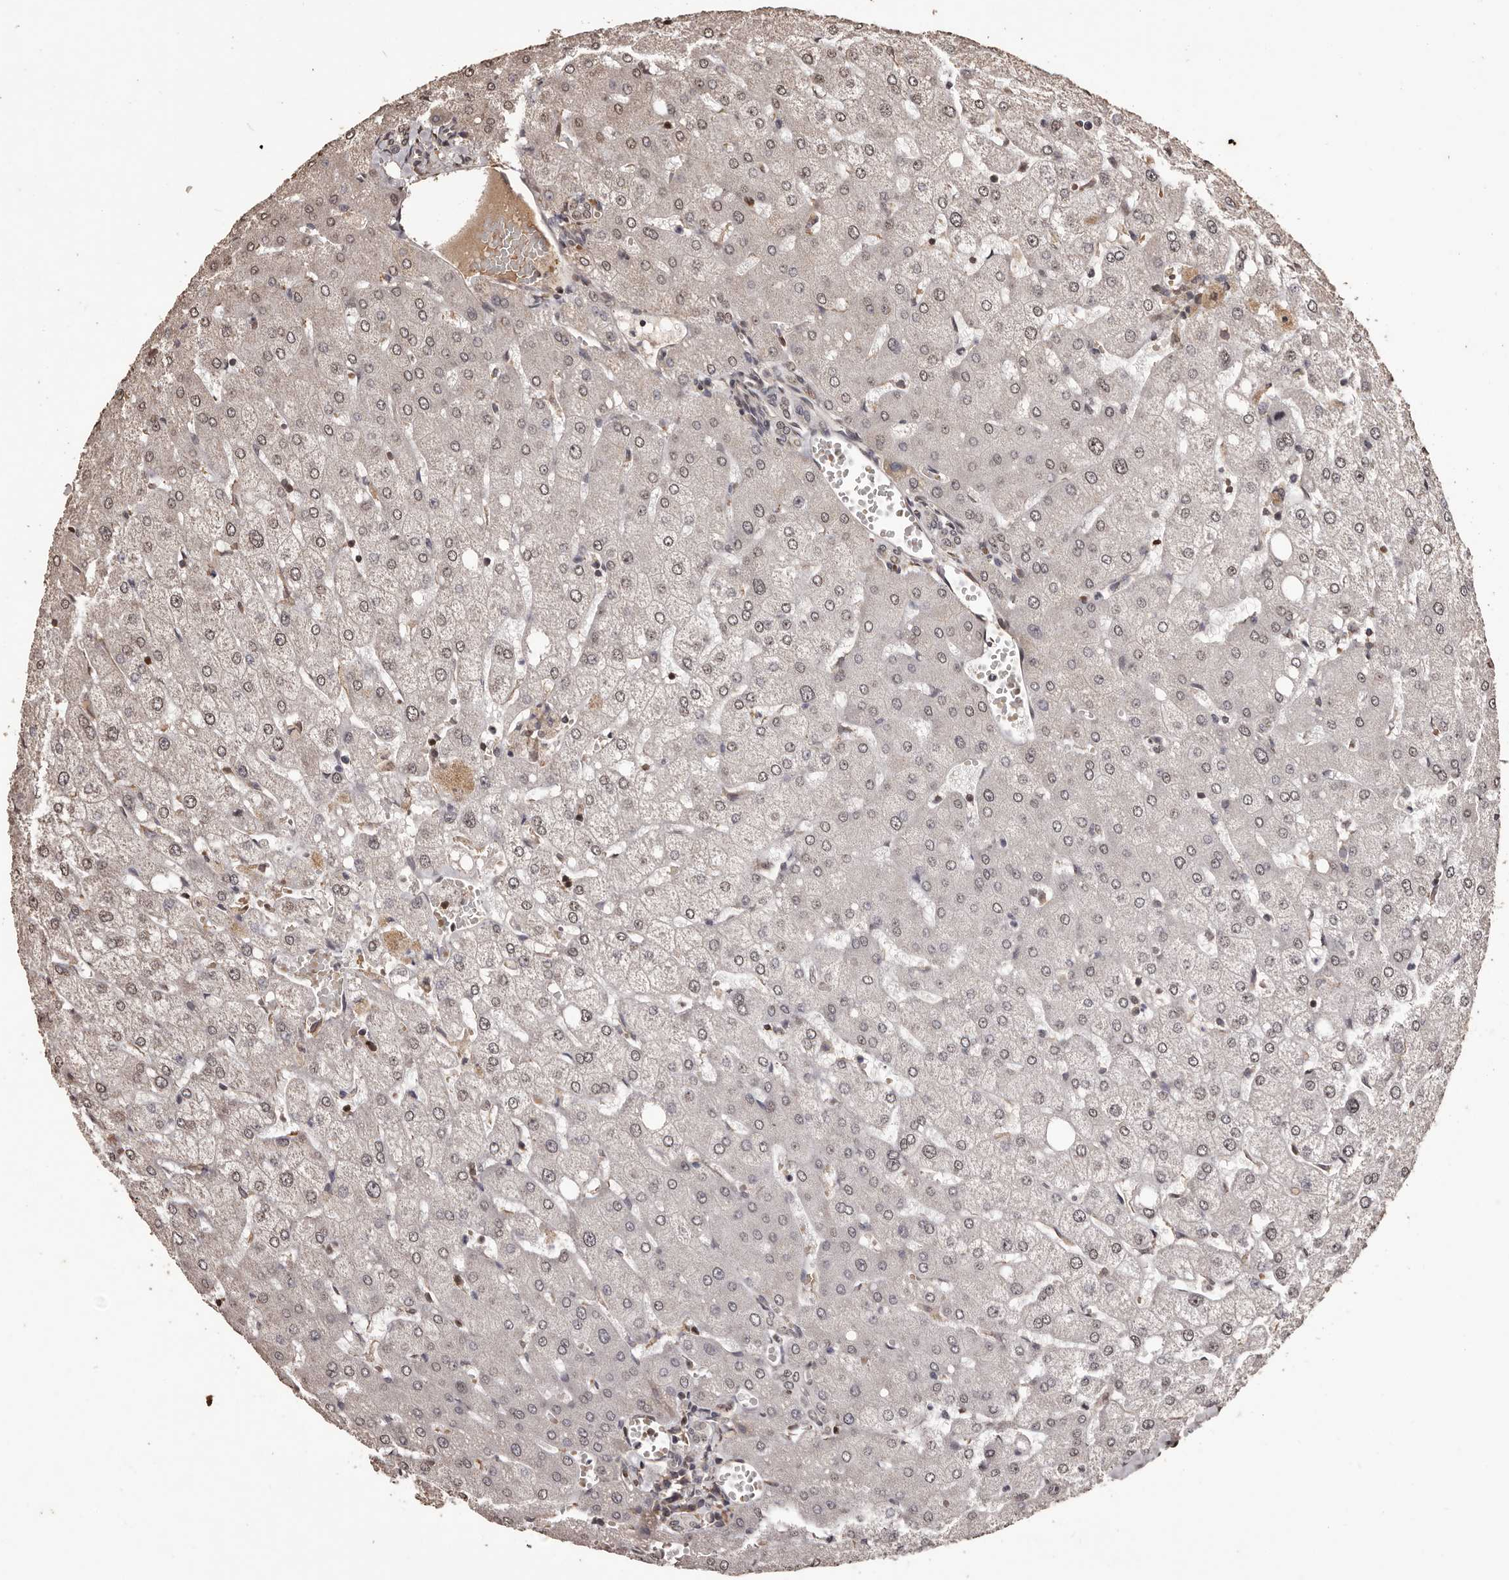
{"staining": {"intensity": "weak", "quantity": "25%-75%", "location": "nuclear"}, "tissue": "liver", "cell_type": "Cholangiocytes", "image_type": "normal", "snomed": [{"axis": "morphology", "description": "Normal tissue, NOS"}, {"axis": "topography", "description": "Liver"}], "caption": "Immunohistochemistry of normal liver demonstrates low levels of weak nuclear positivity in about 25%-75% of cholangiocytes.", "gene": "NAV1", "patient": {"sex": "female", "age": 54}}